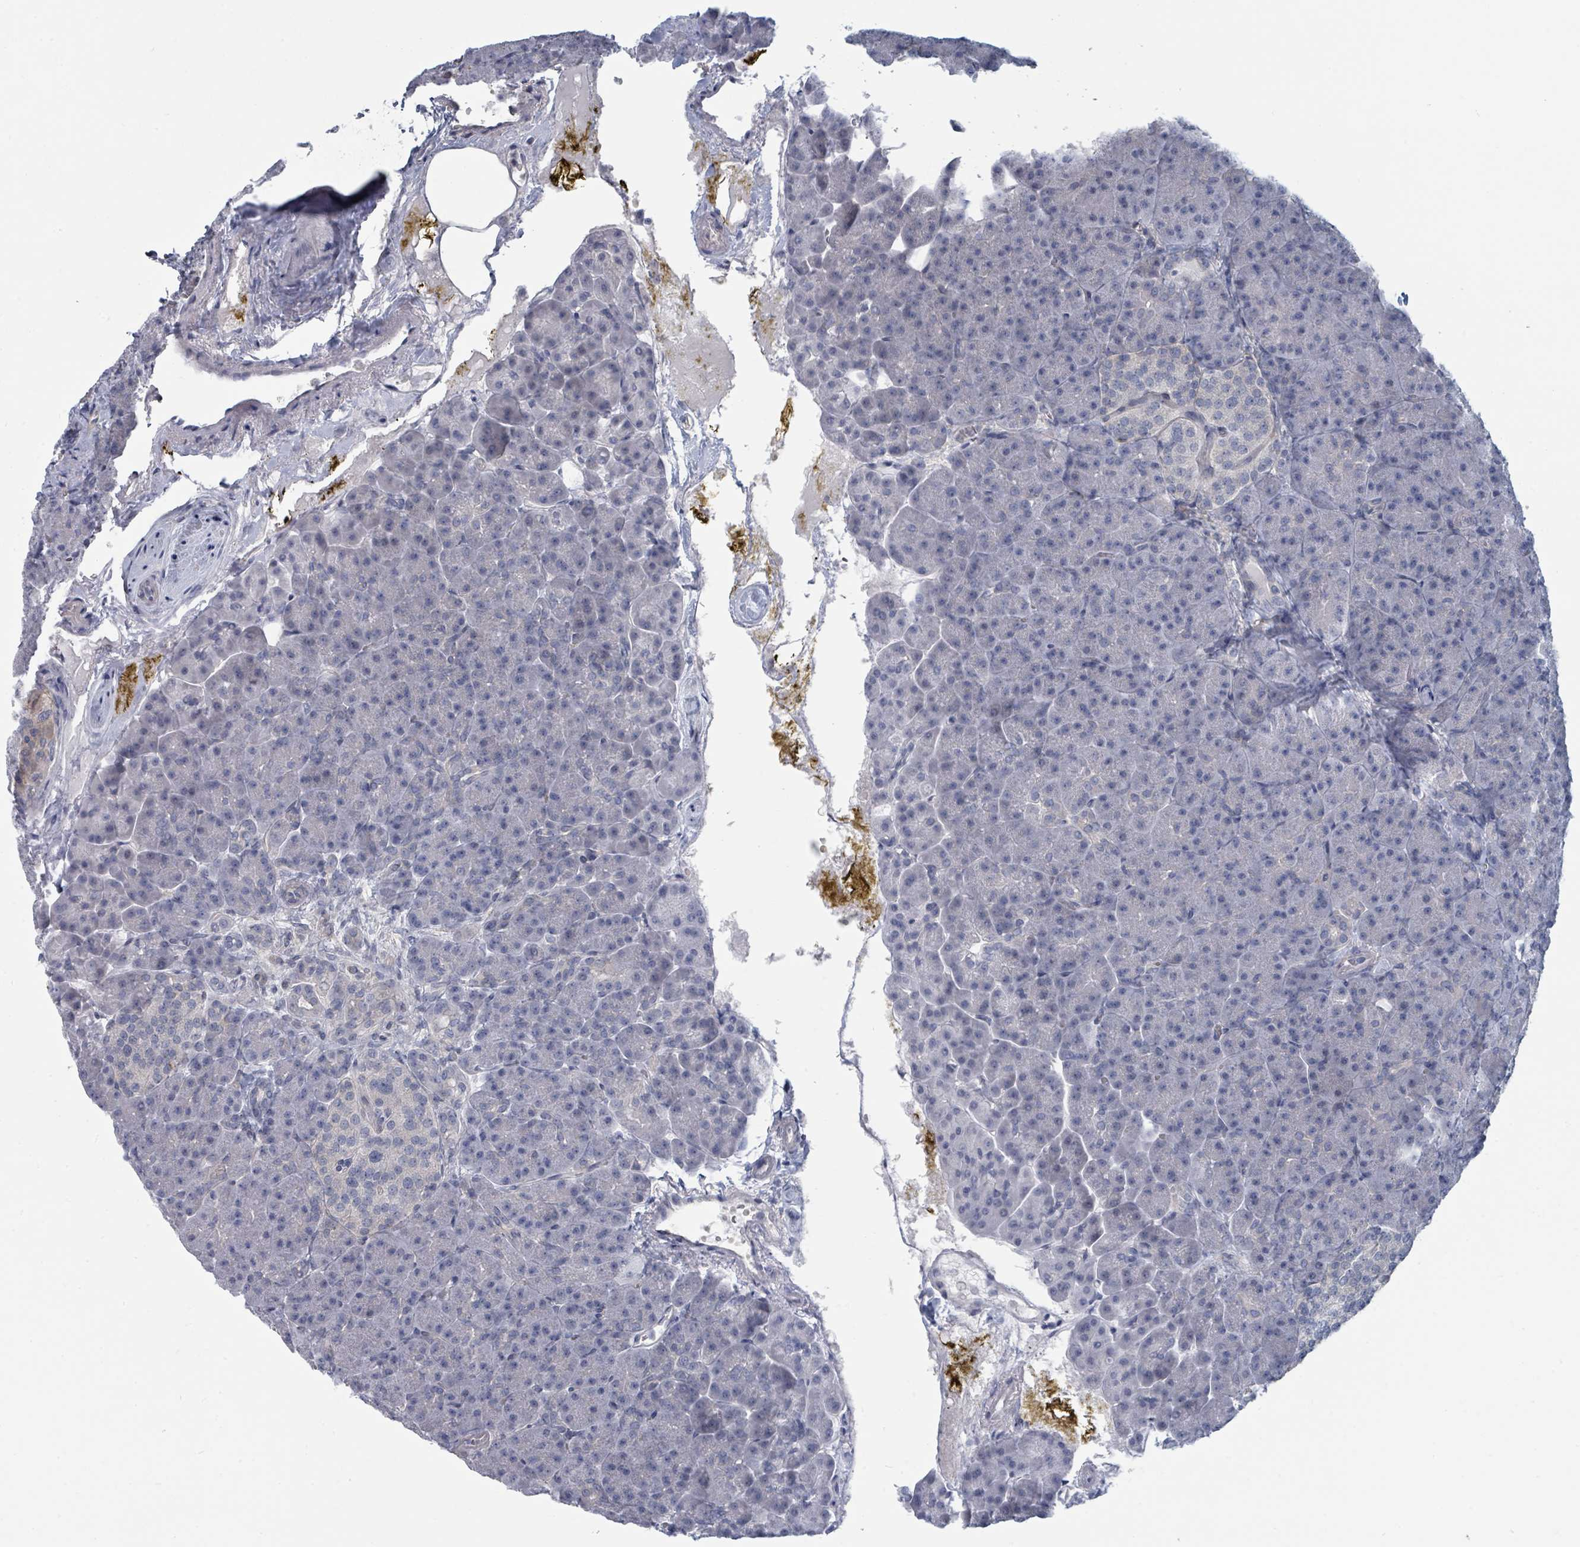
{"staining": {"intensity": "negative", "quantity": "none", "location": "none"}, "tissue": "pancreas", "cell_type": "Exocrine glandular cells", "image_type": "normal", "snomed": [{"axis": "morphology", "description": "Normal tissue, NOS"}, {"axis": "topography", "description": "Pancreas"}], "caption": "Immunohistochemistry image of benign pancreas: human pancreas stained with DAB (3,3'-diaminobenzidine) shows no significant protein staining in exocrine glandular cells. (Stains: DAB (3,3'-diaminobenzidine) immunohistochemistry with hematoxylin counter stain, Microscopy: brightfield microscopy at high magnification).", "gene": "SLC25A45", "patient": {"sex": "female", "age": 74}}